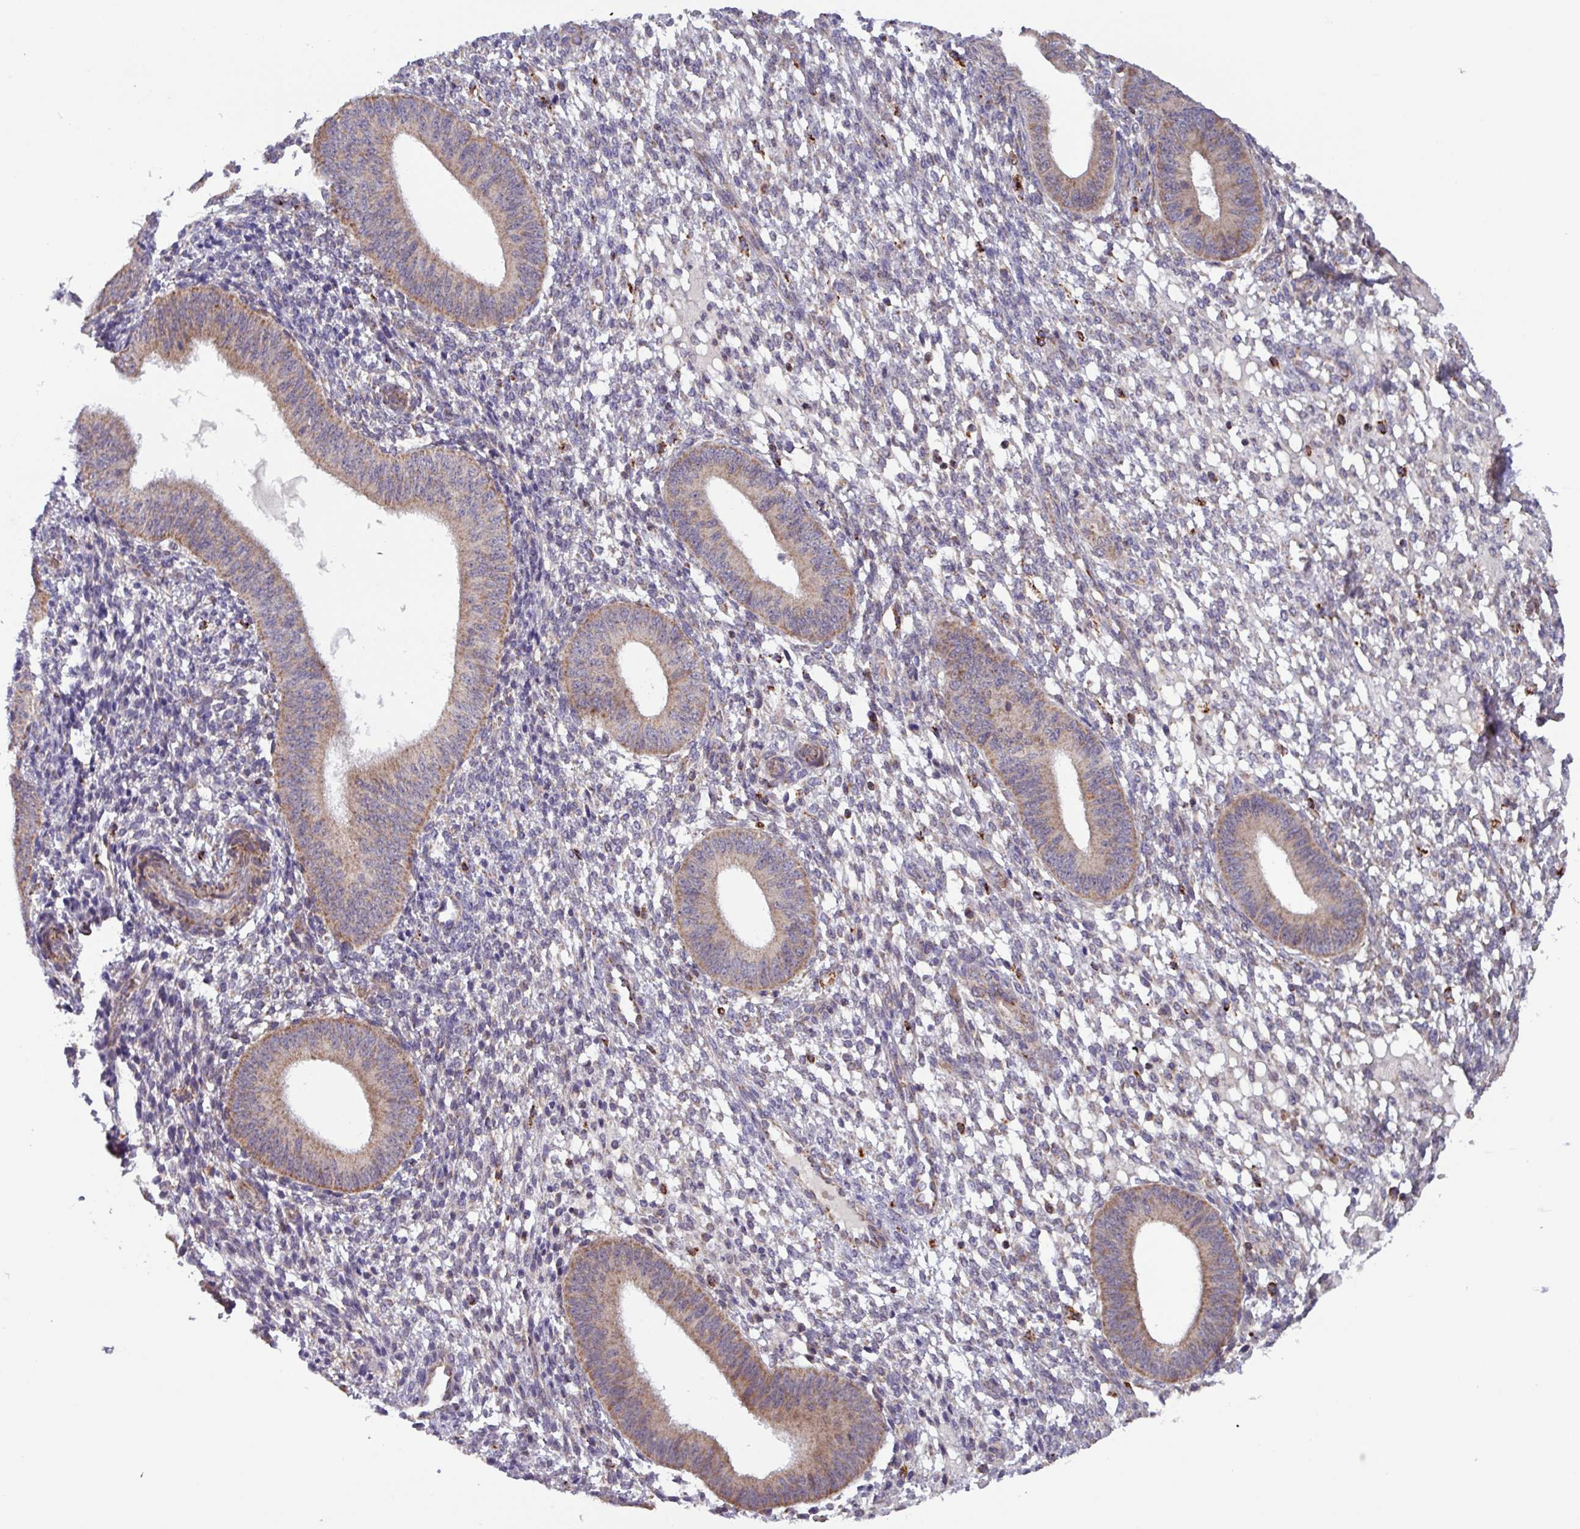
{"staining": {"intensity": "negative", "quantity": "none", "location": "none"}, "tissue": "endometrium", "cell_type": "Cells in endometrial stroma", "image_type": "normal", "snomed": [{"axis": "morphology", "description": "Normal tissue, NOS"}, {"axis": "topography", "description": "Endometrium"}], "caption": "A high-resolution histopathology image shows immunohistochemistry staining of normal endometrium, which demonstrates no significant staining in cells in endometrial stroma. (DAB (3,3'-diaminobenzidine) IHC, high magnification).", "gene": "AKIRIN1", "patient": {"sex": "female", "age": 49}}